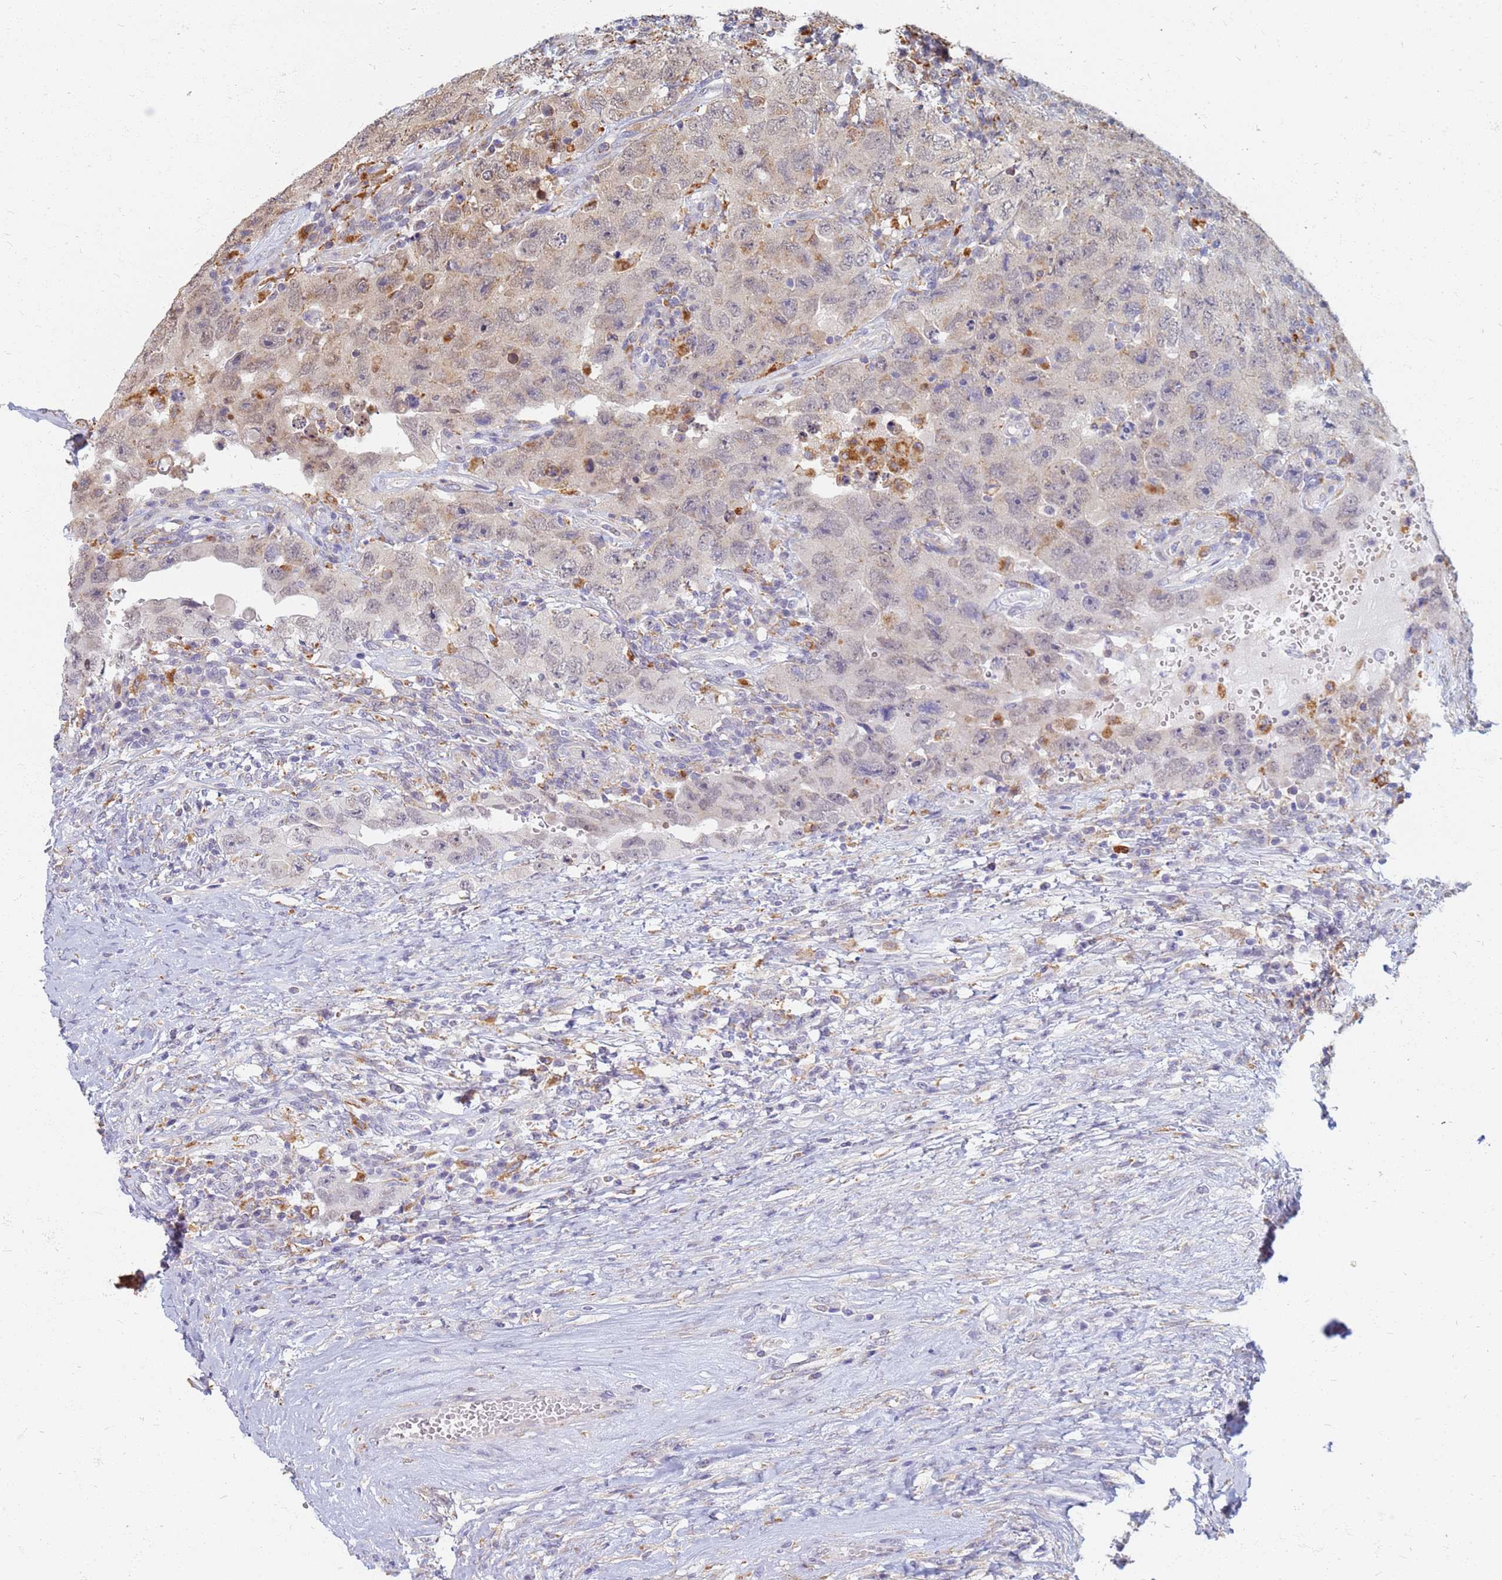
{"staining": {"intensity": "weak", "quantity": "<25%", "location": "cytoplasmic/membranous"}, "tissue": "testis cancer", "cell_type": "Tumor cells", "image_type": "cancer", "snomed": [{"axis": "morphology", "description": "Carcinoma, Embryonal, NOS"}, {"axis": "topography", "description": "Testis"}], "caption": "DAB (3,3'-diaminobenzidine) immunohistochemical staining of human testis cancer (embryonal carcinoma) reveals no significant expression in tumor cells.", "gene": "ATP6V1E1", "patient": {"sex": "male", "age": 26}}